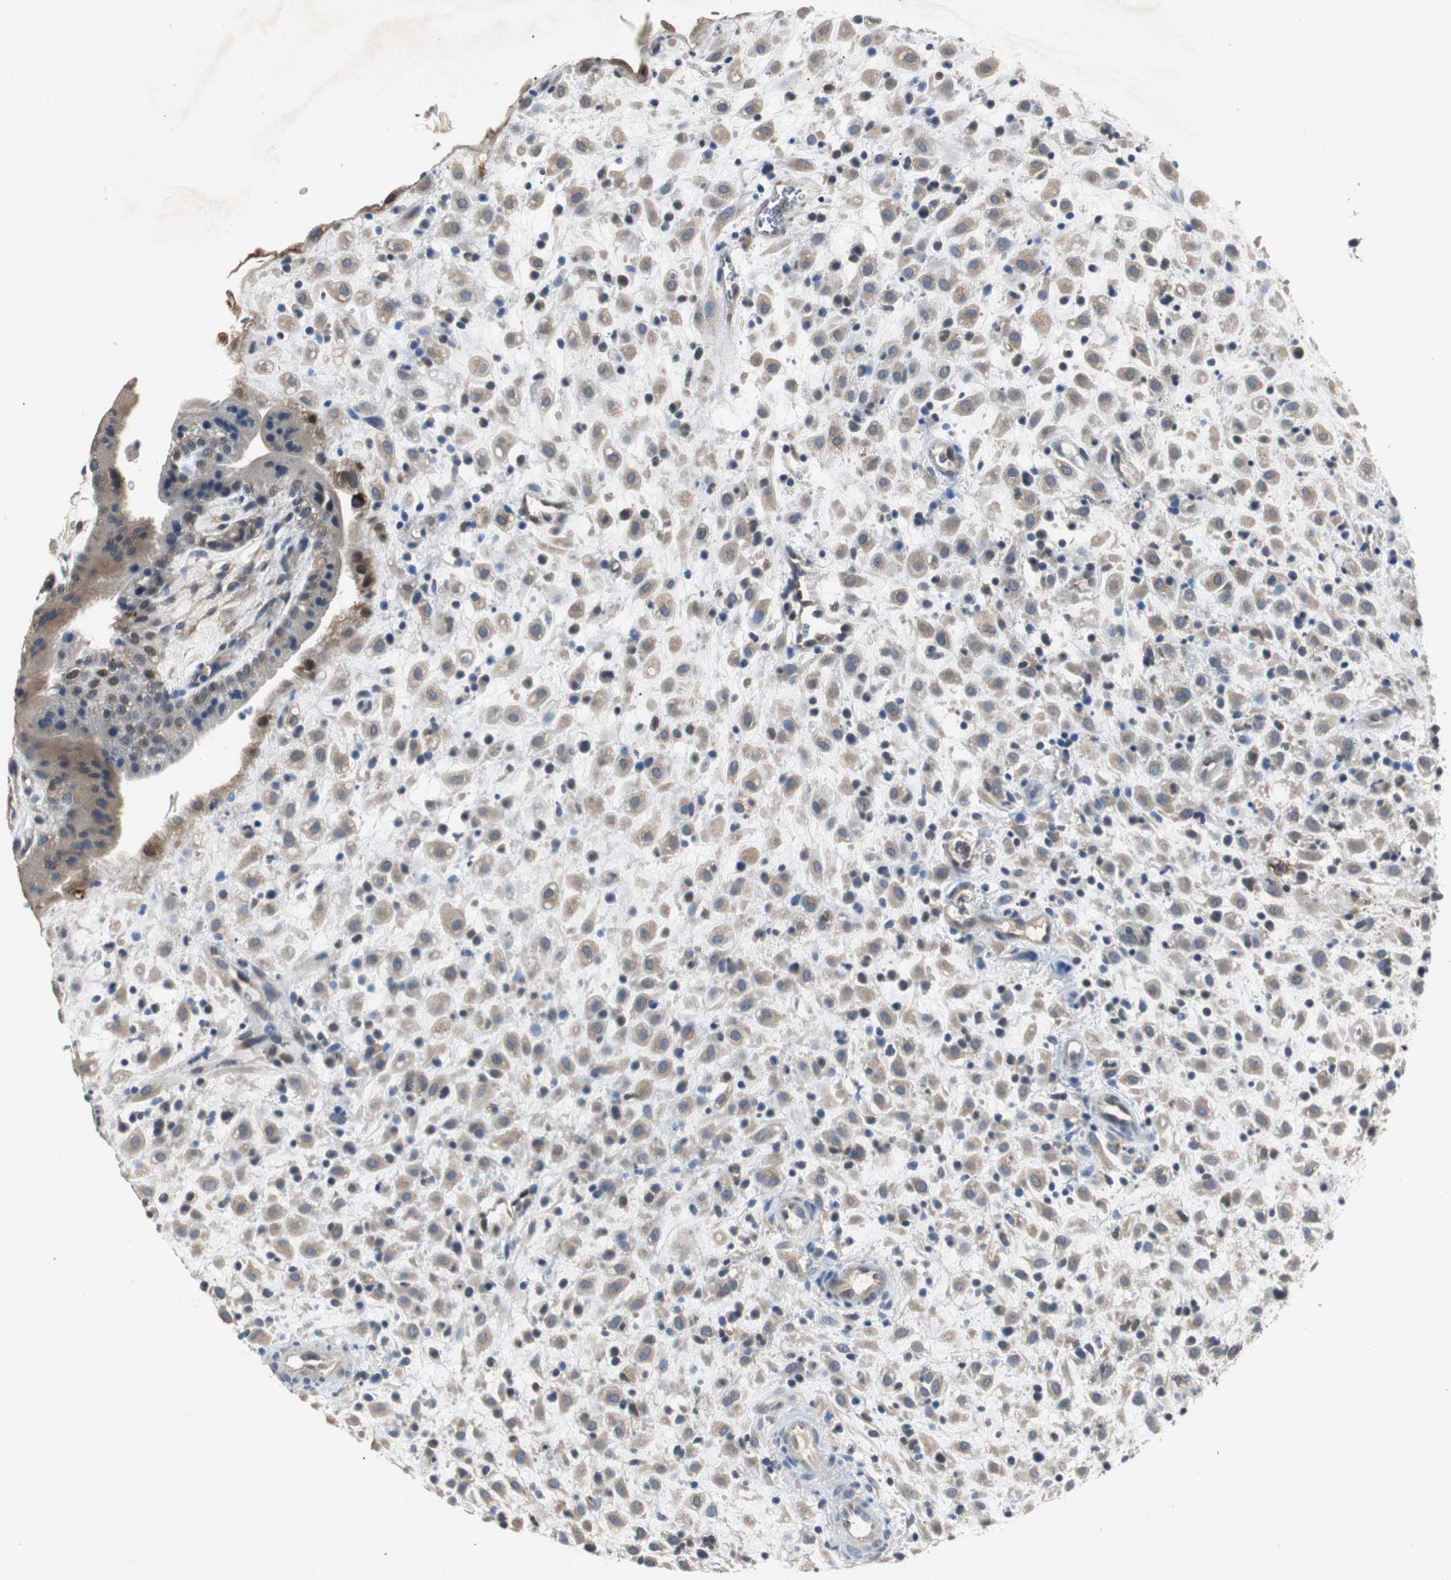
{"staining": {"intensity": "weak", "quantity": ">75%", "location": "cytoplasmic/membranous"}, "tissue": "placenta", "cell_type": "Decidual cells", "image_type": "normal", "snomed": [{"axis": "morphology", "description": "Normal tissue, NOS"}, {"axis": "topography", "description": "Placenta"}], "caption": "IHC histopathology image of normal placenta: placenta stained using IHC exhibits low levels of weak protein expression localized specifically in the cytoplasmic/membranous of decidual cells, appearing as a cytoplasmic/membranous brown color.", "gene": "PTPRN2", "patient": {"sex": "female", "age": 35}}